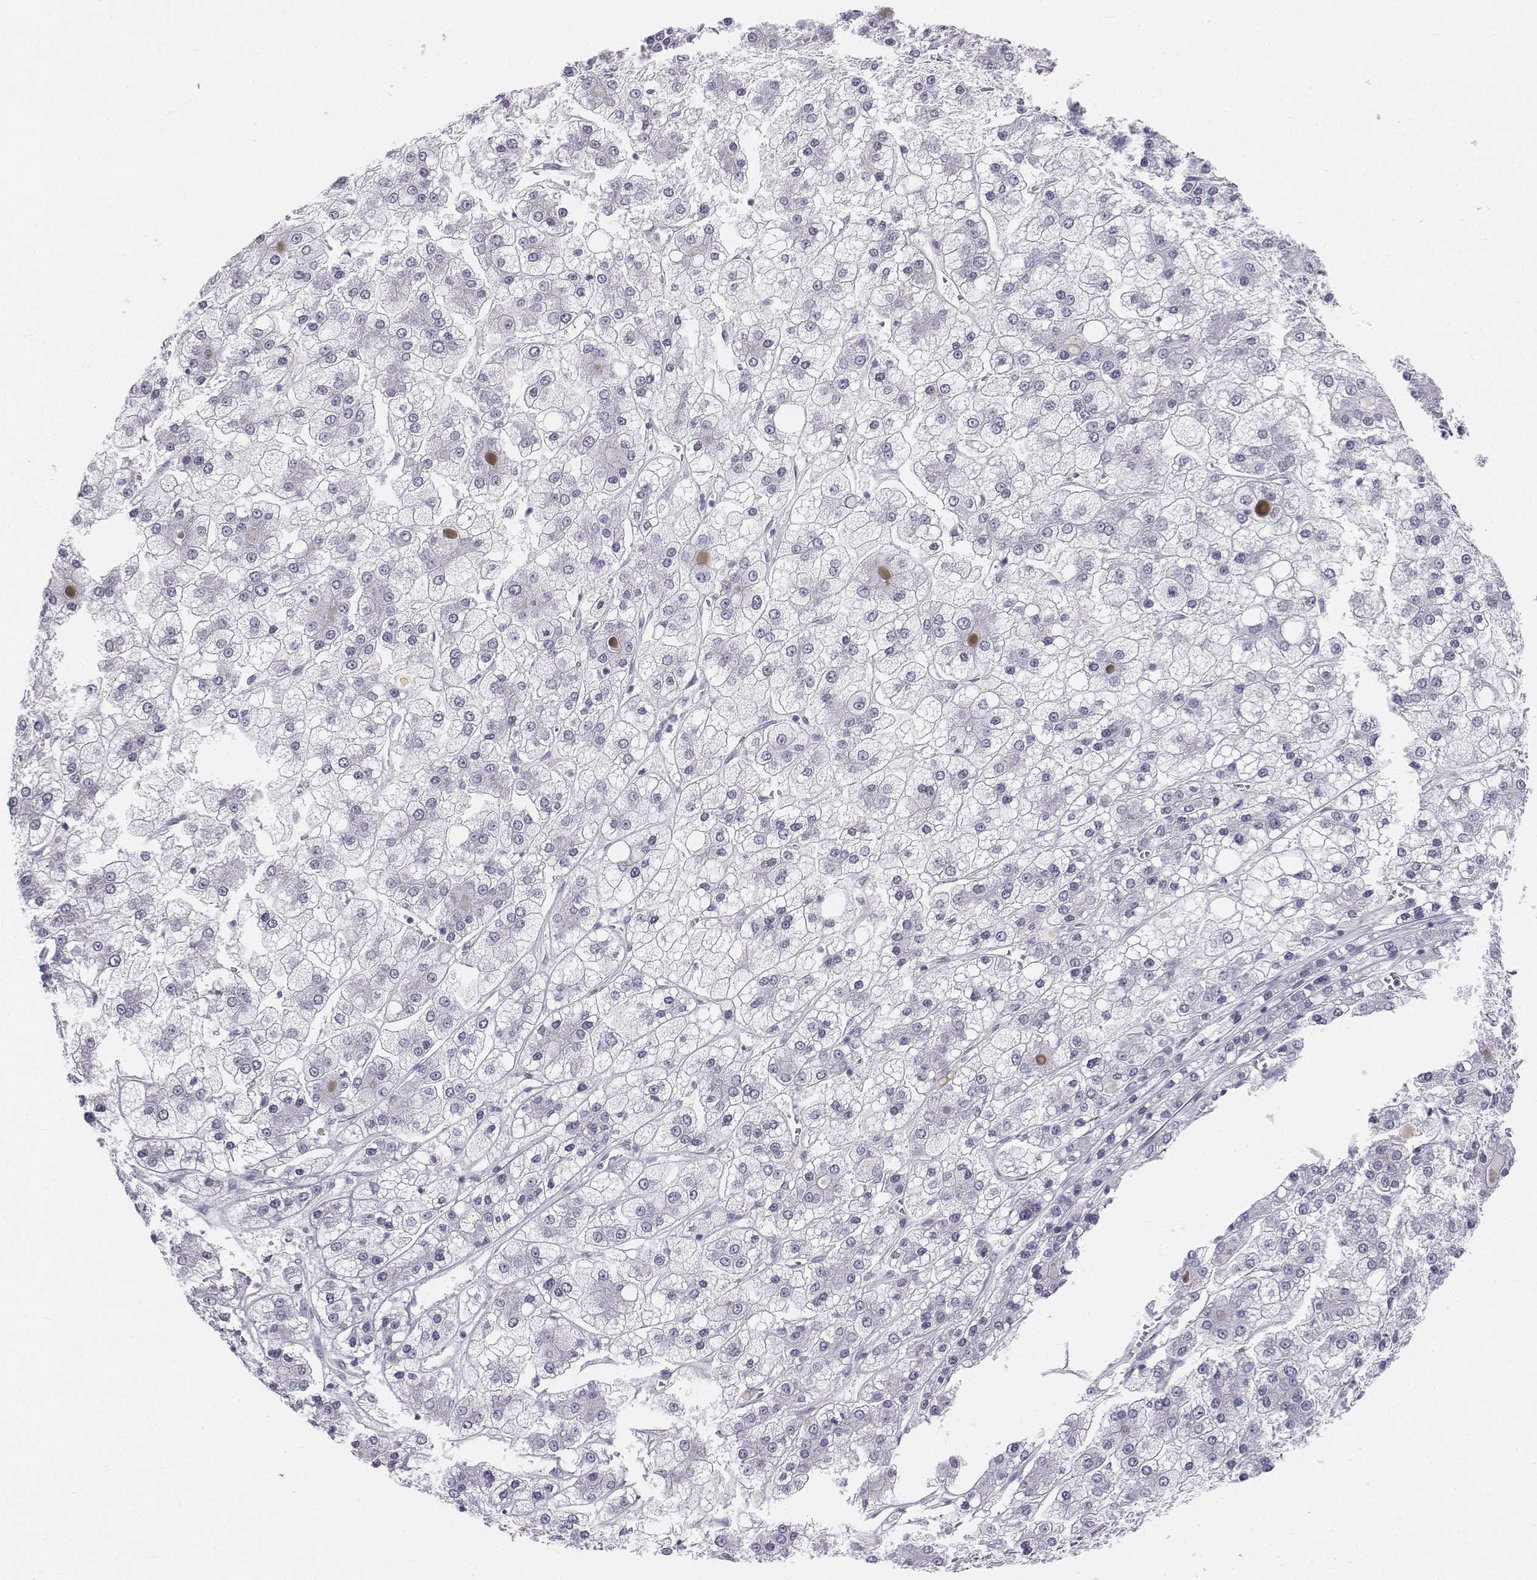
{"staining": {"intensity": "negative", "quantity": "none", "location": "none"}, "tissue": "liver cancer", "cell_type": "Tumor cells", "image_type": "cancer", "snomed": [{"axis": "morphology", "description": "Carcinoma, Hepatocellular, NOS"}, {"axis": "topography", "description": "Liver"}], "caption": "Human liver cancer stained for a protein using immunohistochemistry (IHC) displays no staining in tumor cells.", "gene": "TH", "patient": {"sex": "male", "age": 73}}